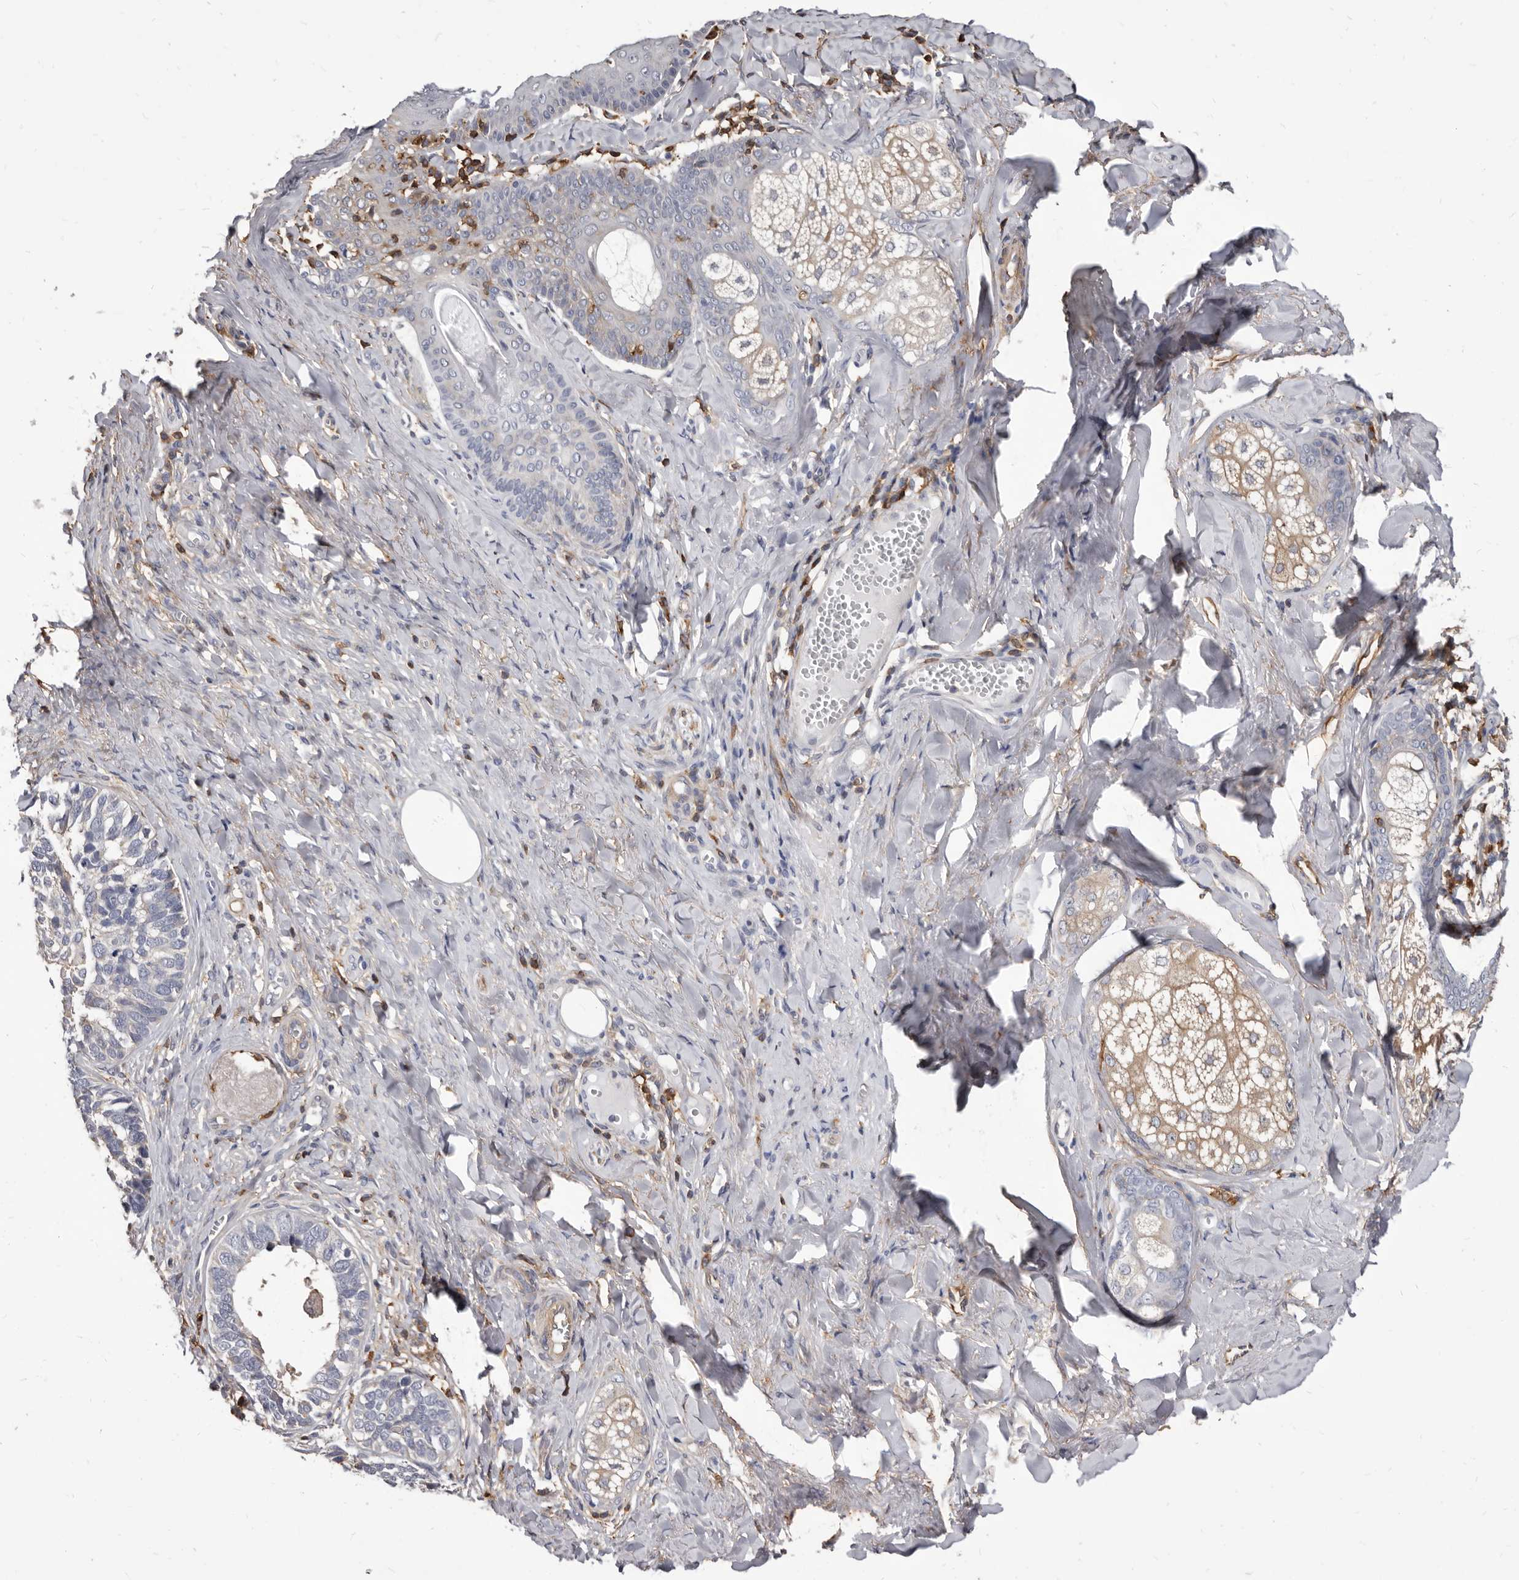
{"staining": {"intensity": "negative", "quantity": "none", "location": "none"}, "tissue": "skin cancer", "cell_type": "Tumor cells", "image_type": "cancer", "snomed": [{"axis": "morphology", "description": "Basal cell carcinoma"}, {"axis": "topography", "description": "Skin"}], "caption": "Tumor cells show no significant protein positivity in skin cancer (basal cell carcinoma).", "gene": "NIBAN1", "patient": {"sex": "male", "age": 62}}